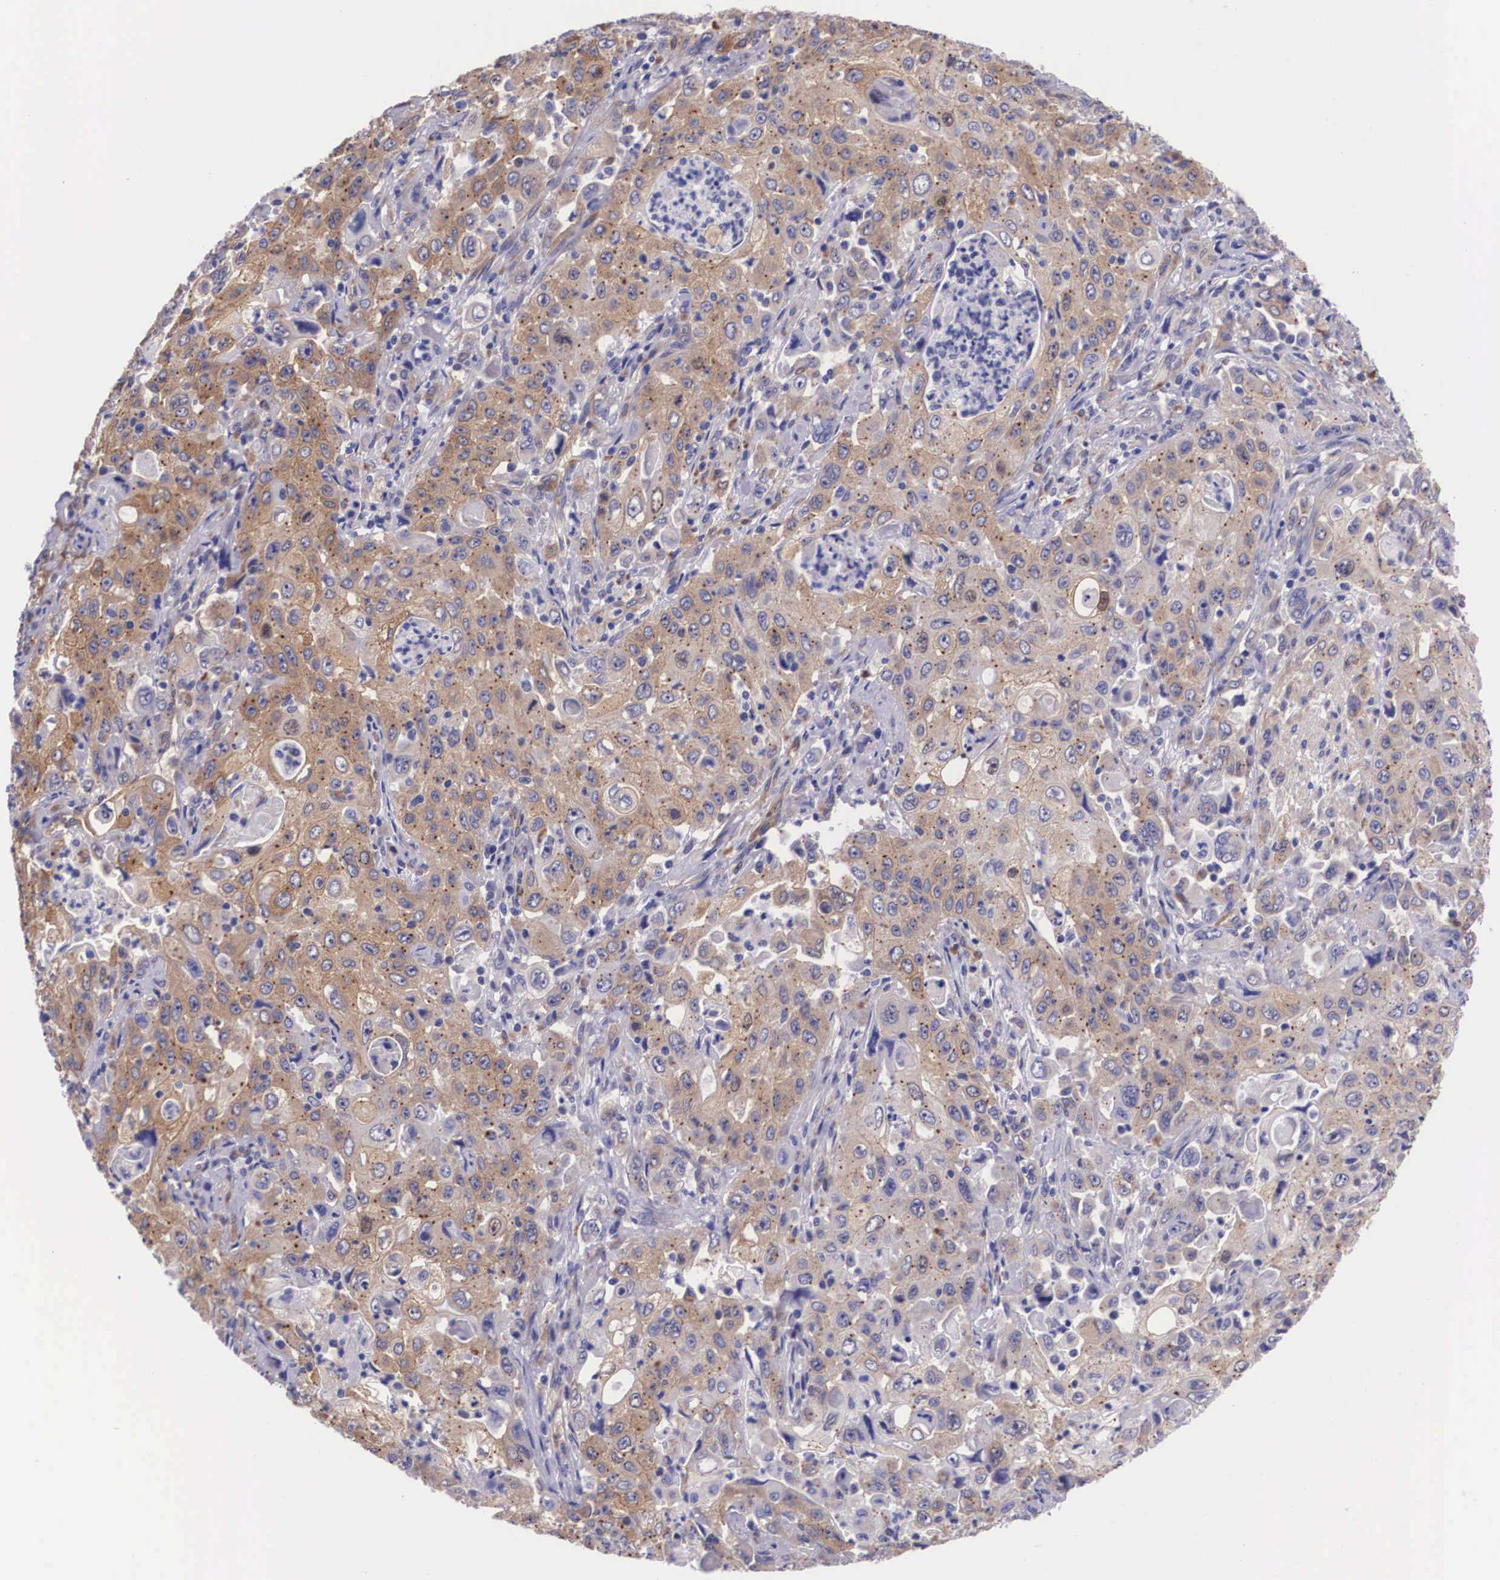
{"staining": {"intensity": "moderate", "quantity": ">75%", "location": "cytoplasmic/membranous"}, "tissue": "pancreatic cancer", "cell_type": "Tumor cells", "image_type": "cancer", "snomed": [{"axis": "morphology", "description": "Adenocarcinoma, NOS"}, {"axis": "topography", "description": "Pancreas"}], "caption": "The micrograph demonstrates staining of pancreatic cancer (adenocarcinoma), revealing moderate cytoplasmic/membranous protein staining (brown color) within tumor cells. (Stains: DAB in brown, nuclei in blue, Microscopy: brightfield microscopy at high magnification).", "gene": "BCAR1", "patient": {"sex": "male", "age": 70}}